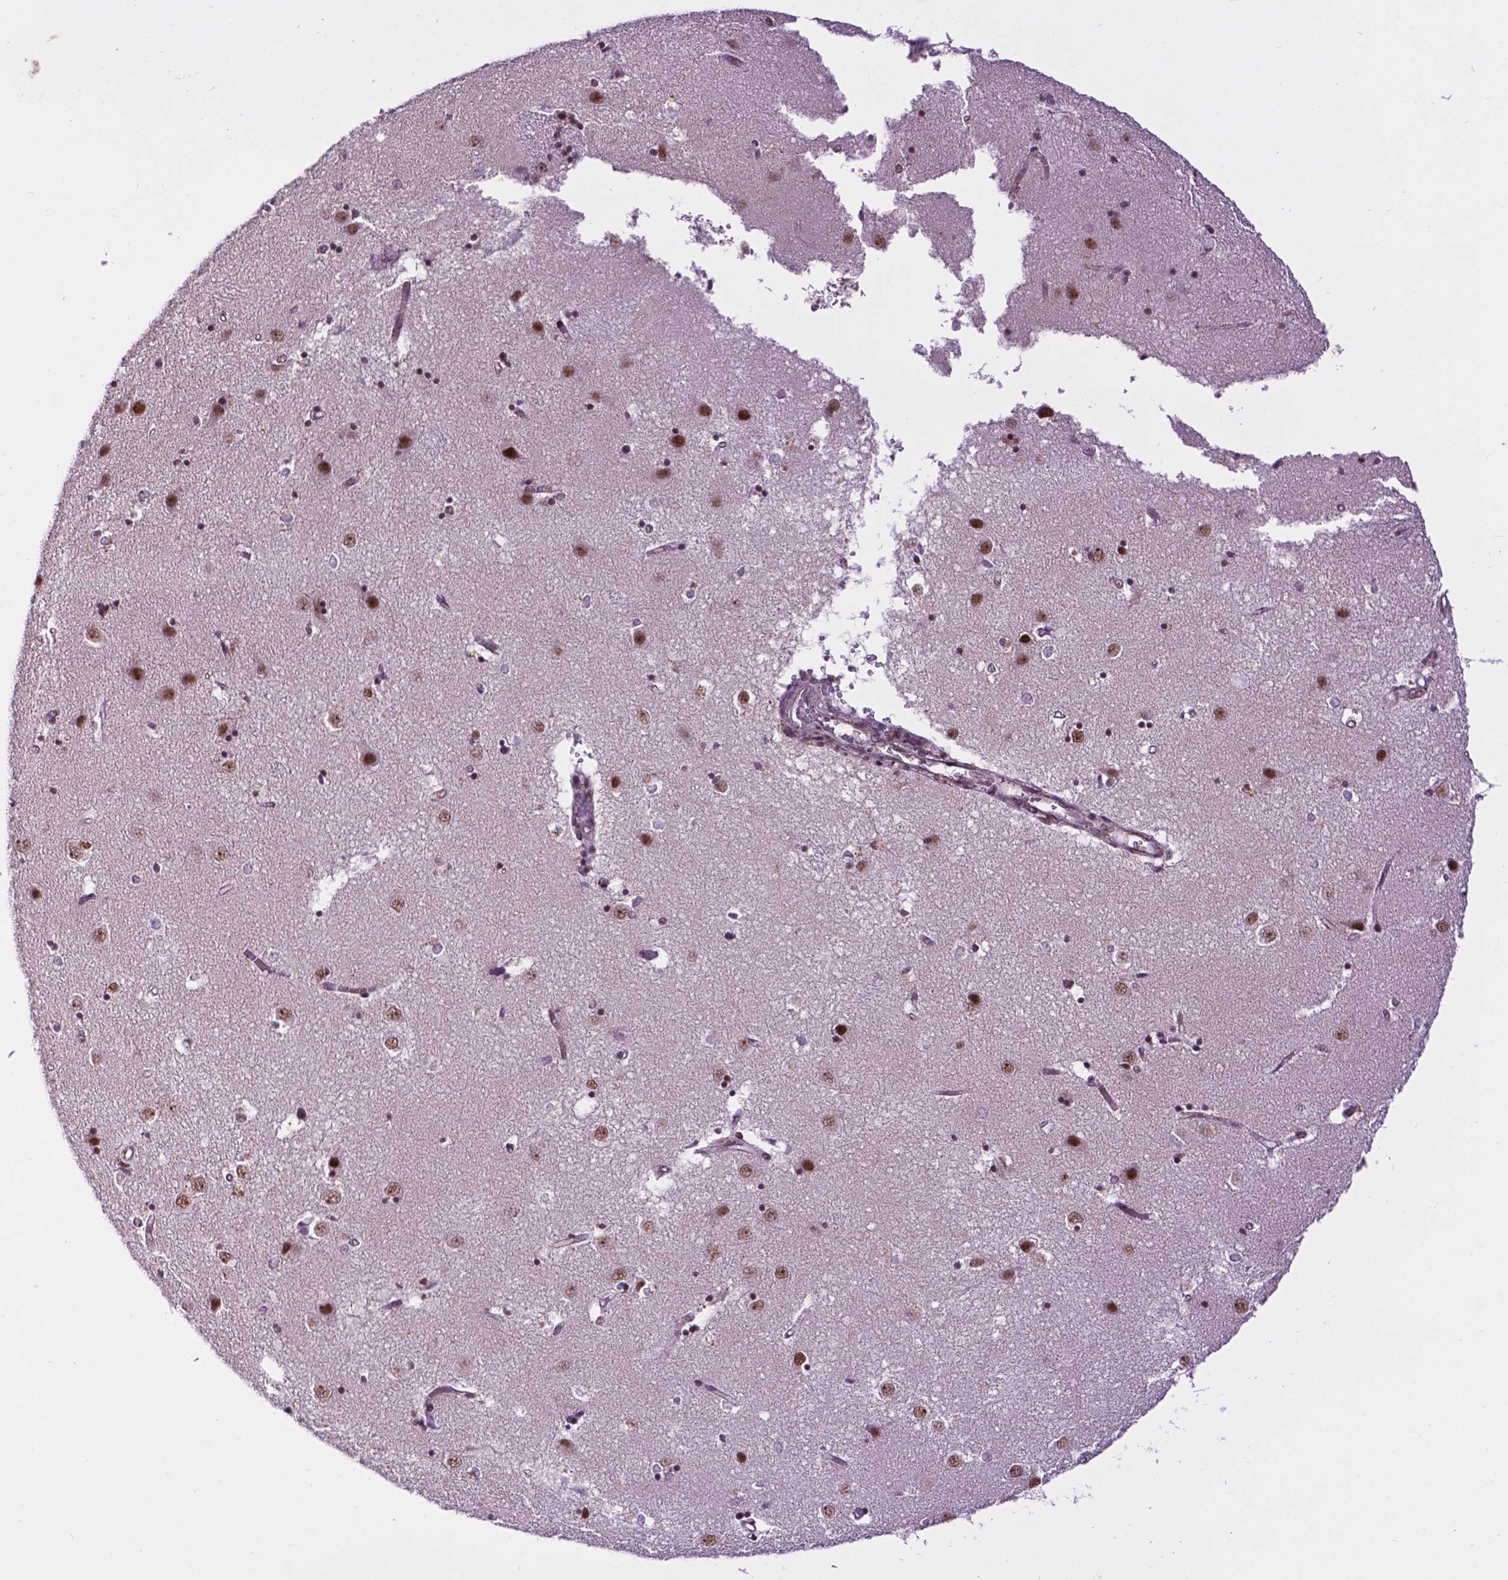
{"staining": {"intensity": "weak", "quantity": "<25%", "location": "nuclear"}, "tissue": "caudate", "cell_type": "Glial cells", "image_type": "normal", "snomed": [{"axis": "morphology", "description": "Normal tissue, NOS"}, {"axis": "topography", "description": "Lateral ventricle wall"}], "caption": "IHC micrograph of unremarkable caudate: human caudate stained with DAB reveals no significant protein positivity in glial cells. (Stains: DAB immunohistochemistry with hematoxylin counter stain, Microscopy: brightfield microscopy at high magnification).", "gene": "EAF1", "patient": {"sex": "male", "age": 54}}